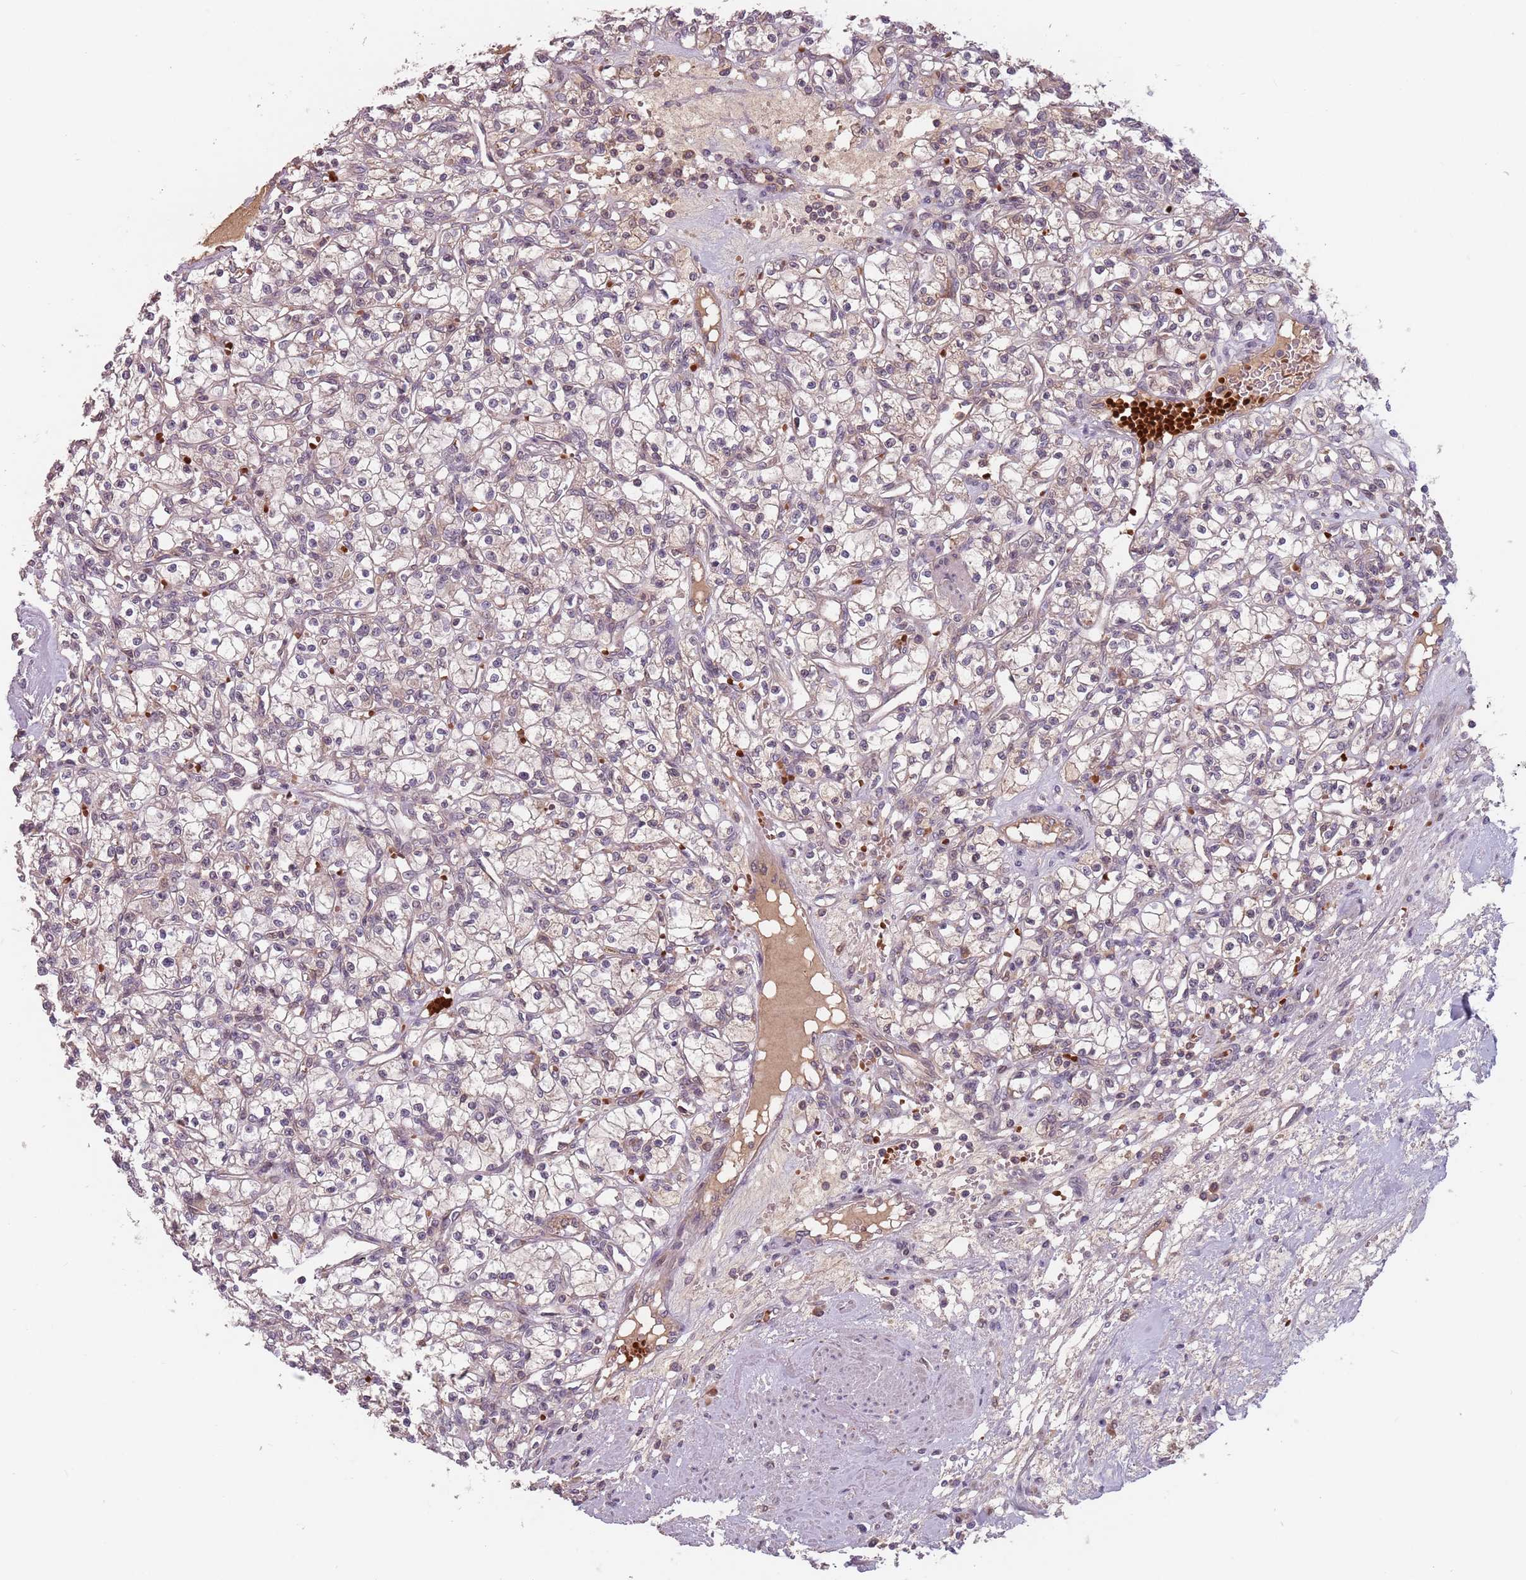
{"staining": {"intensity": "negative", "quantity": "none", "location": "none"}, "tissue": "renal cancer", "cell_type": "Tumor cells", "image_type": "cancer", "snomed": [{"axis": "morphology", "description": "Adenocarcinoma, NOS"}, {"axis": "topography", "description": "Kidney"}], "caption": "The photomicrograph exhibits no significant expression in tumor cells of adenocarcinoma (renal).", "gene": "GPR180", "patient": {"sex": "female", "age": 59}}